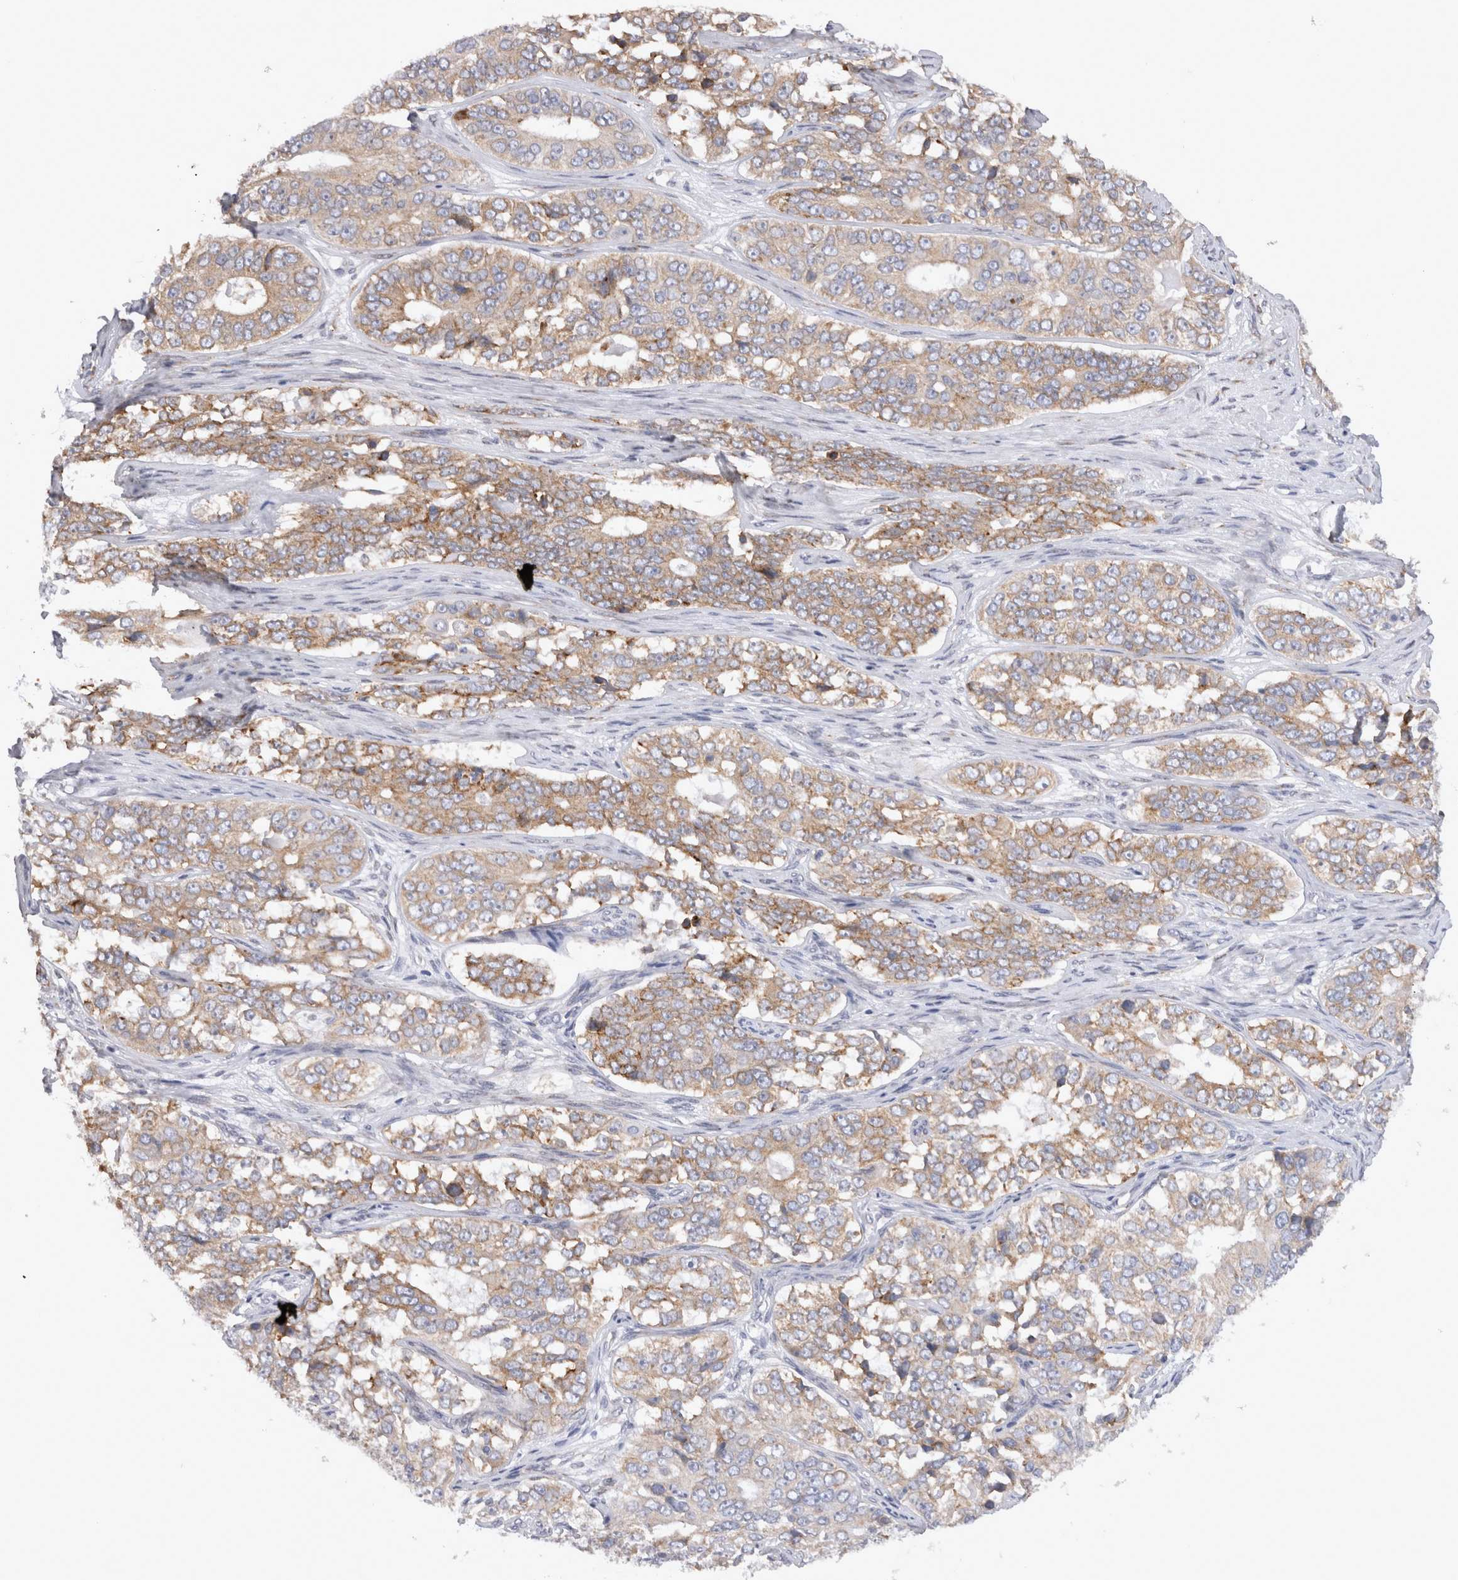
{"staining": {"intensity": "weak", "quantity": ">75%", "location": "cytoplasmic/membranous"}, "tissue": "ovarian cancer", "cell_type": "Tumor cells", "image_type": "cancer", "snomed": [{"axis": "morphology", "description": "Carcinoma, endometroid"}, {"axis": "topography", "description": "Ovary"}], "caption": "About >75% of tumor cells in ovarian cancer display weak cytoplasmic/membranous protein positivity as visualized by brown immunohistochemical staining.", "gene": "VCPIP1", "patient": {"sex": "female", "age": 51}}